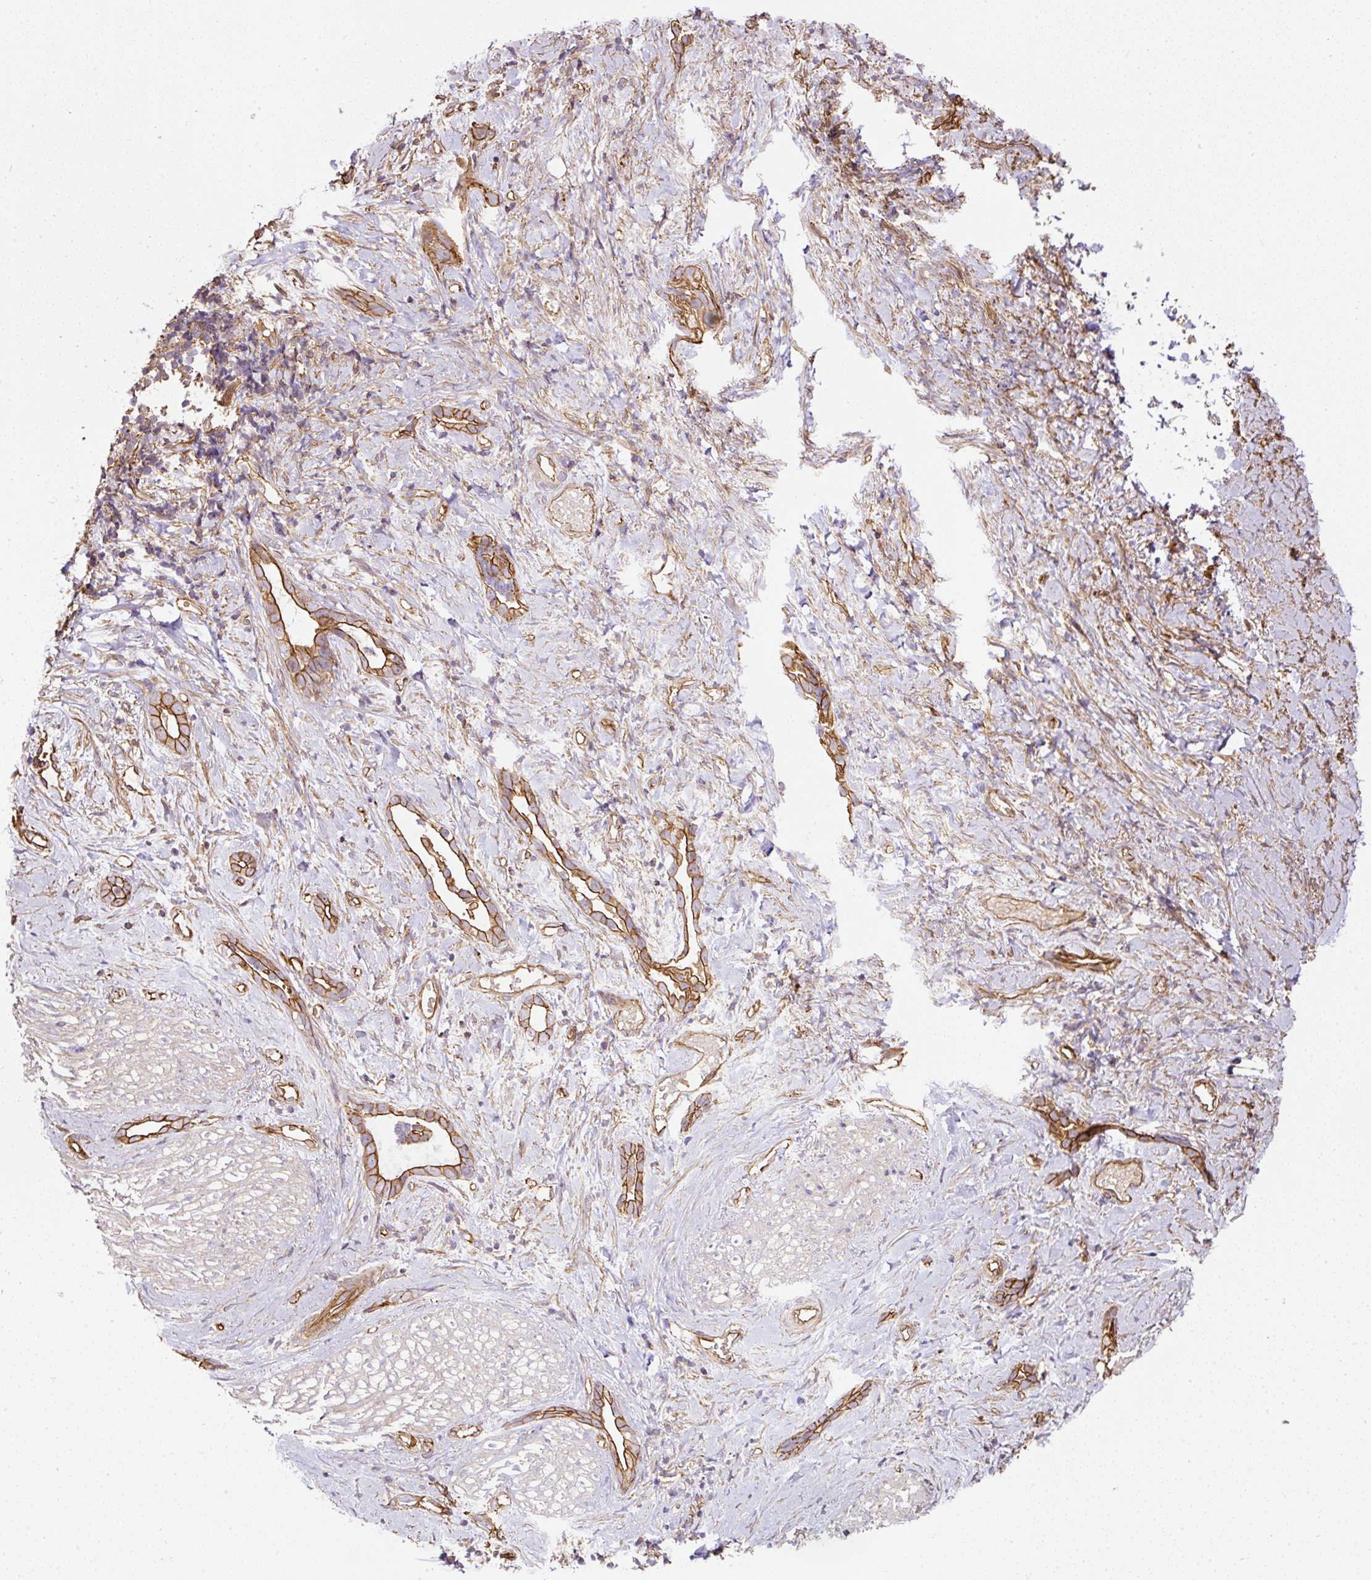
{"staining": {"intensity": "moderate", "quantity": ">75%", "location": "cytoplasmic/membranous"}, "tissue": "stomach cancer", "cell_type": "Tumor cells", "image_type": "cancer", "snomed": [{"axis": "morphology", "description": "Adenocarcinoma, NOS"}, {"axis": "topography", "description": "Stomach"}], "caption": "Stomach adenocarcinoma stained with a protein marker reveals moderate staining in tumor cells.", "gene": "B3GALT5", "patient": {"sex": "male", "age": 55}}